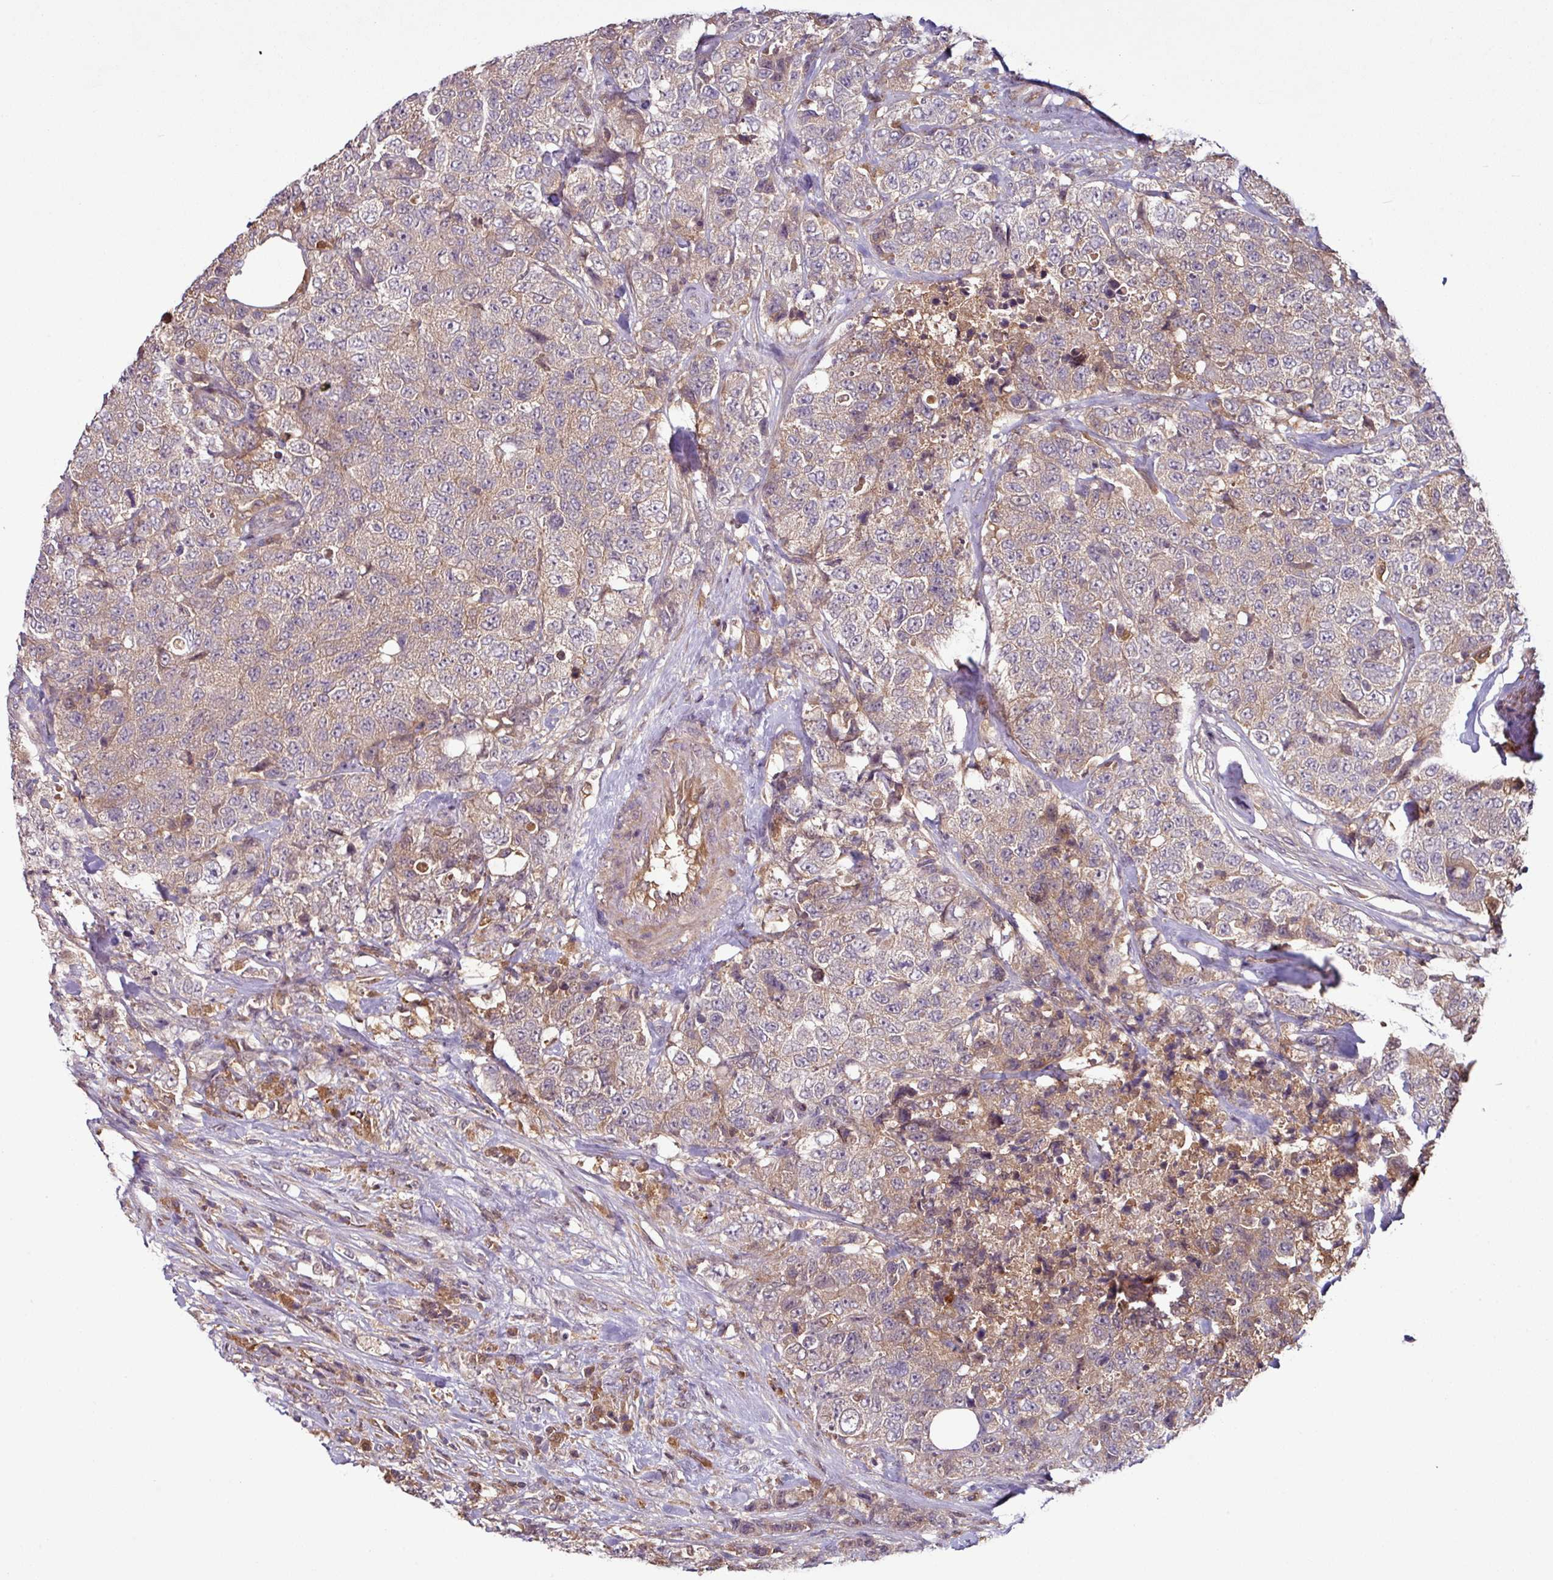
{"staining": {"intensity": "moderate", "quantity": "25%-75%", "location": "cytoplasmic/membranous"}, "tissue": "urothelial cancer", "cell_type": "Tumor cells", "image_type": "cancer", "snomed": [{"axis": "morphology", "description": "Urothelial carcinoma, High grade"}, {"axis": "topography", "description": "Urinary bladder"}], "caption": "This is a histology image of IHC staining of urothelial carcinoma (high-grade), which shows moderate staining in the cytoplasmic/membranous of tumor cells.", "gene": "GNPDA1", "patient": {"sex": "female", "age": 78}}